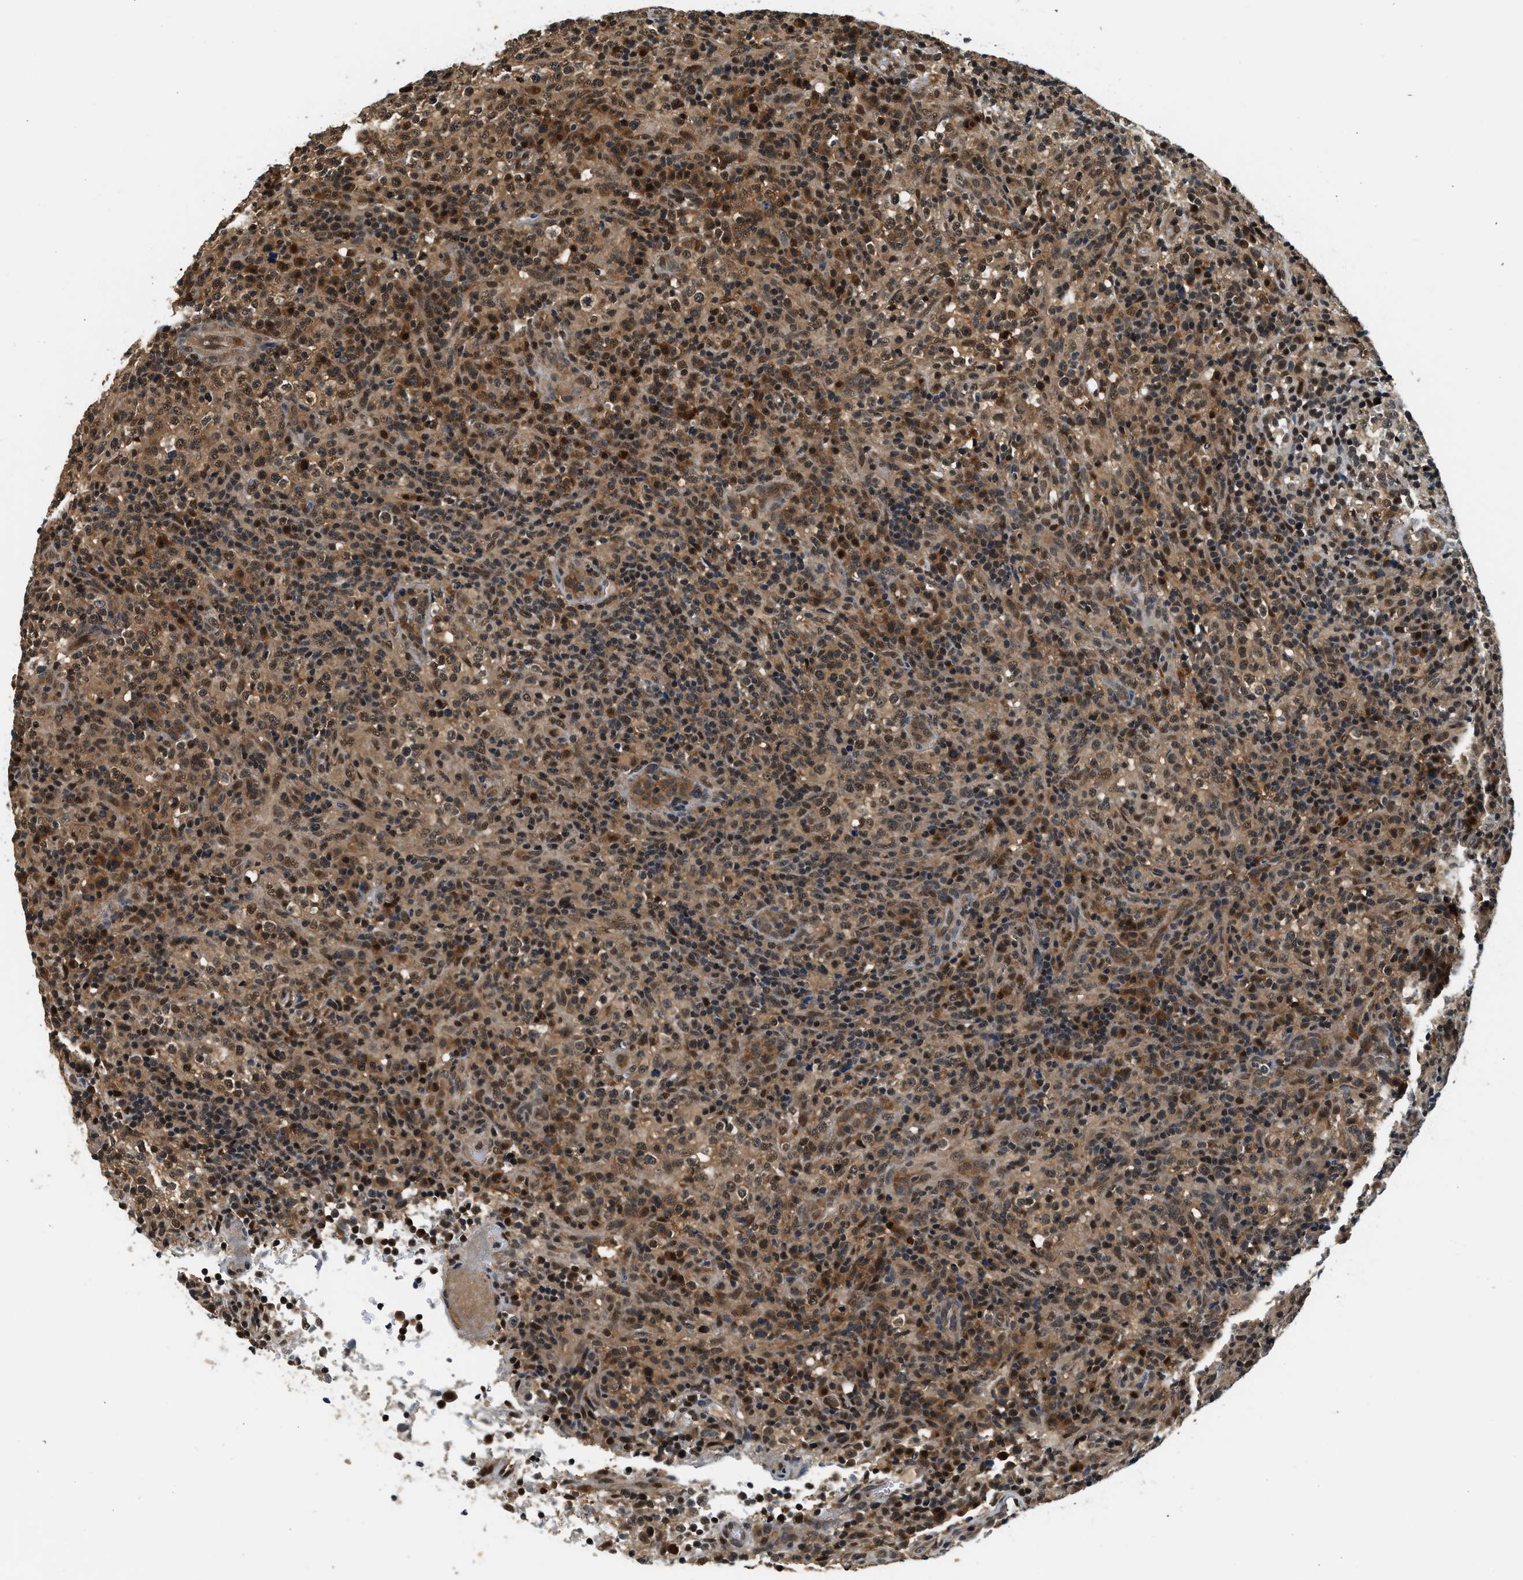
{"staining": {"intensity": "moderate", "quantity": ">75%", "location": "cytoplasmic/membranous,nuclear"}, "tissue": "lymphoma", "cell_type": "Tumor cells", "image_type": "cancer", "snomed": [{"axis": "morphology", "description": "Malignant lymphoma, non-Hodgkin's type, High grade"}, {"axis": "topography", "description": "Lymph node"}], "caption": "Malignant lymphoma, non-Hodgkin's type (high-grade) stained with a brown dye reveals moderate cytoplasmic/membranous and nuclear positive positivity in approximately >75% of tumor cells.", "gene": "PSMD3", "patient": {"sex": "female", "age": 76}}